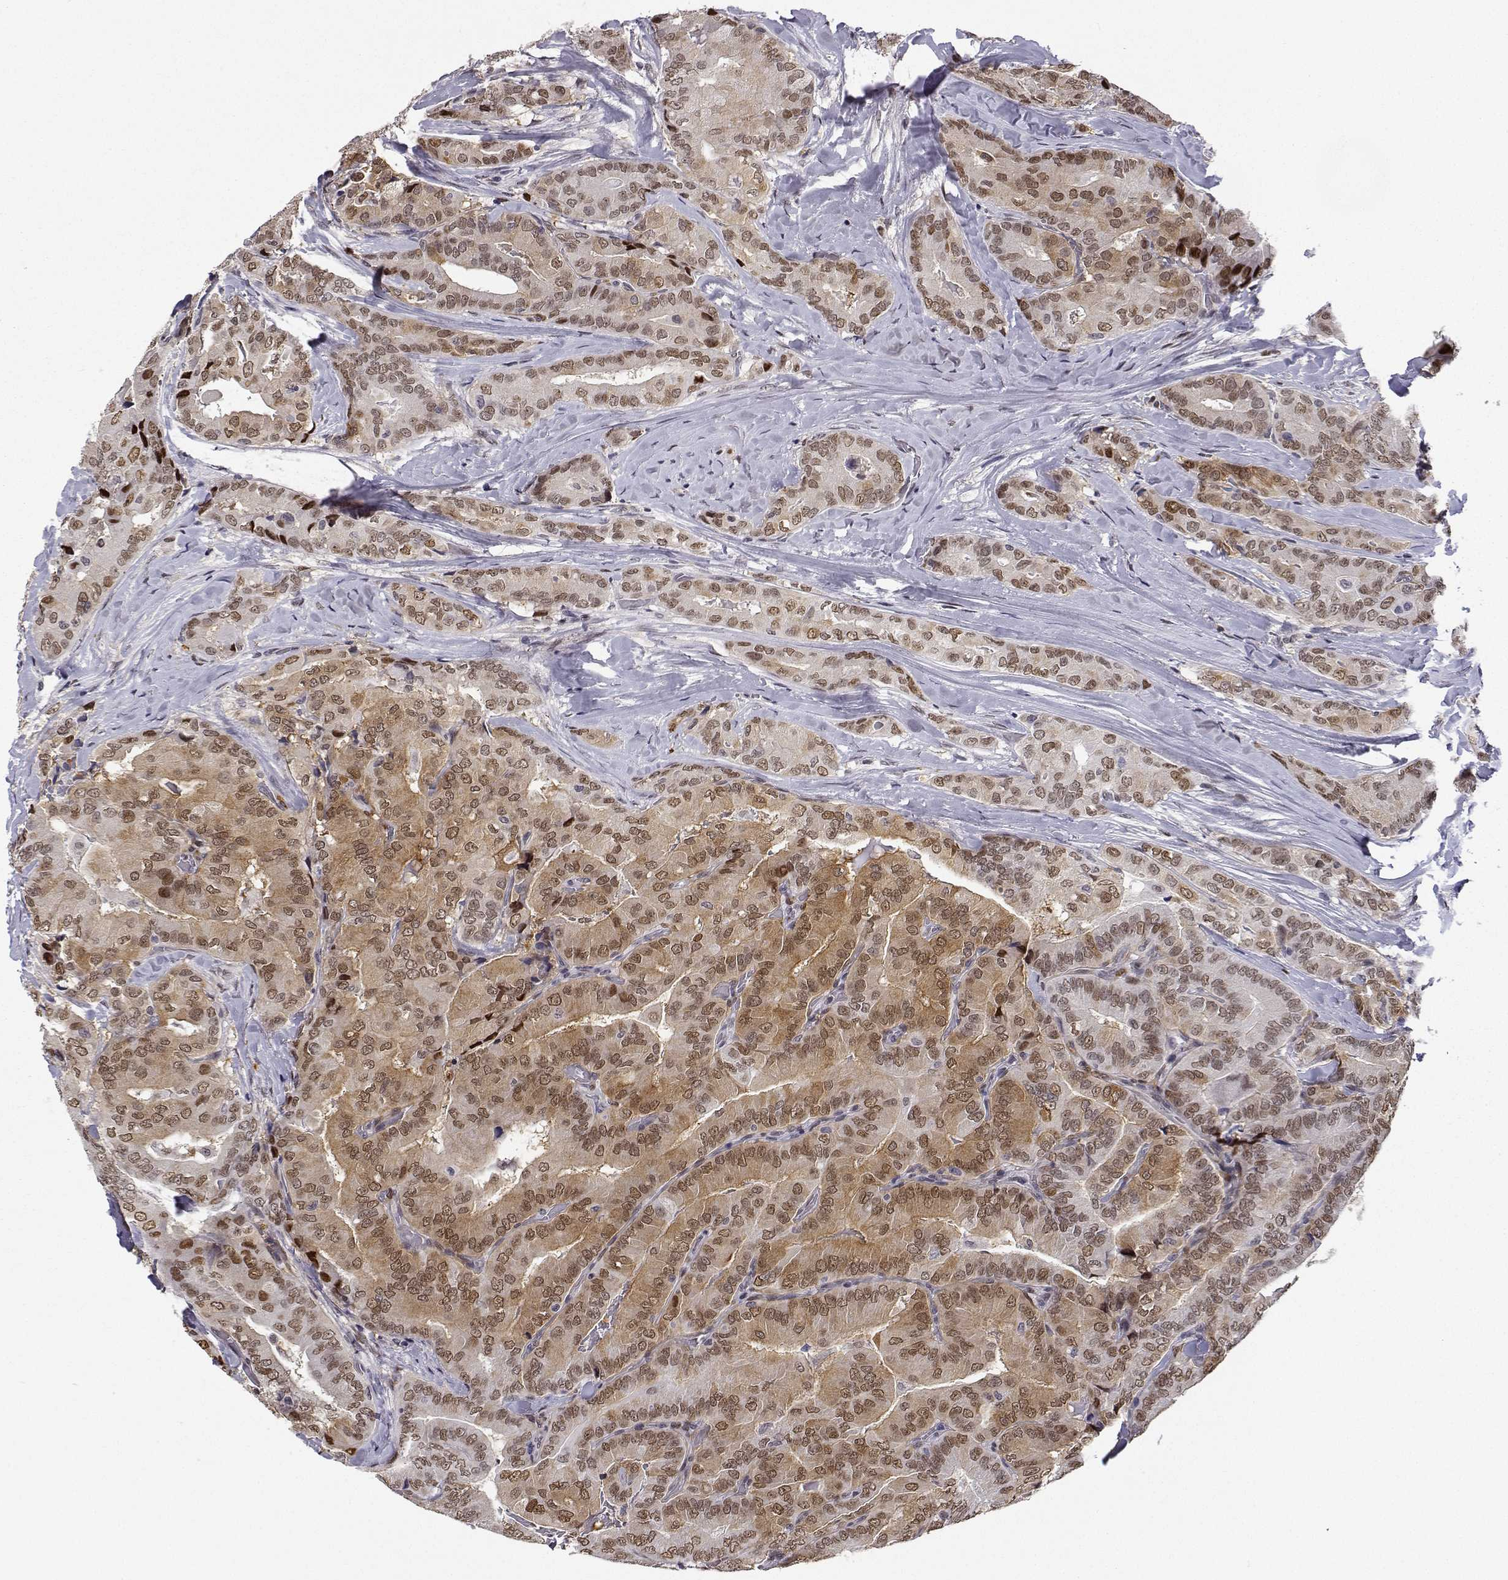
{"staining": {"intensity": "moderate", "quantity": ">75%", "location": "cytoplasmic/membranous,nuclear"}, "tissue": "thyroid cancer", "cell_type": "Tumor cells", "image_type": "cancer", "snomed": [{"axis": "morphology", "description": "Papillary adenocarcinoma, NOS"}, {"axis": "topography", "description": "Thyroid gland"}], "caption": "High-power microscopy captured an IHC micrograph of thyroid cancer (papillary adenocarcinoma), revealing moderate cytoplasmic/membranous and nuclear expression in about >75% of tumor cells.", "gene": "PHGDH", "patient": {"sex": "male", "age": 61}}